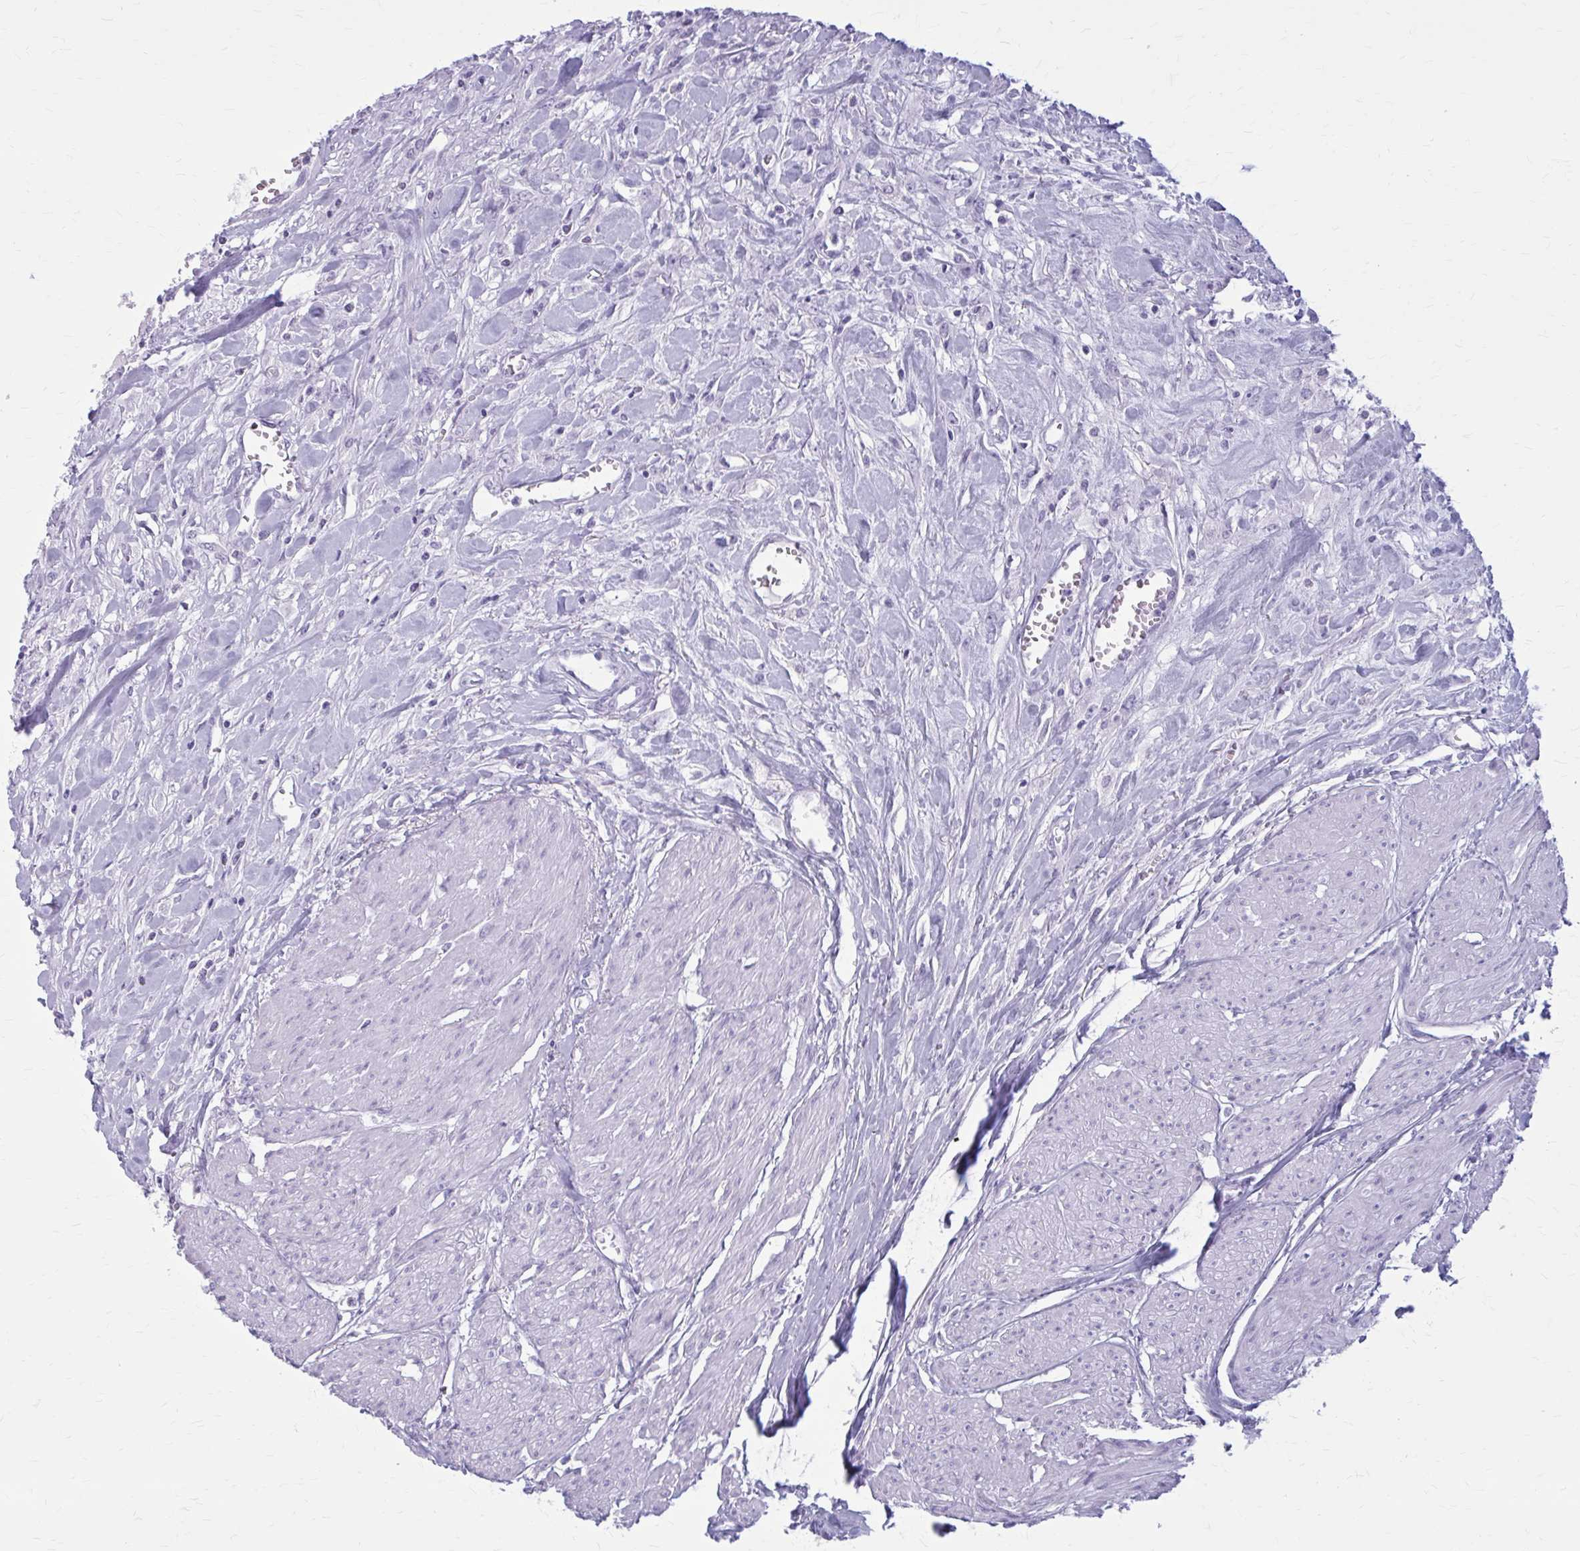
{"staining": {"intensity": "negative", "quantity": "none", "location": "none"}, "tissue": "urothelial cancer", "cell_type": "Tumor cells", "image_type": "cancer", "snomed": [{"axis": "morphology", "description": "Urothelial carcinoma, High grade"}, {"axis": "topography", "description": "Urinary bladder"}], "caption": "Immunohistochemistry histopathology image of urothelial cancer stained for a protein (brown), which shows no staining in tumor cells. (DAB (3,3'-diaminobenzidine) immunohistochemistry with hematoxylin counter stain).", "gene": "ZDHHC7", "patient": {"sex": "male", "age": 57}}